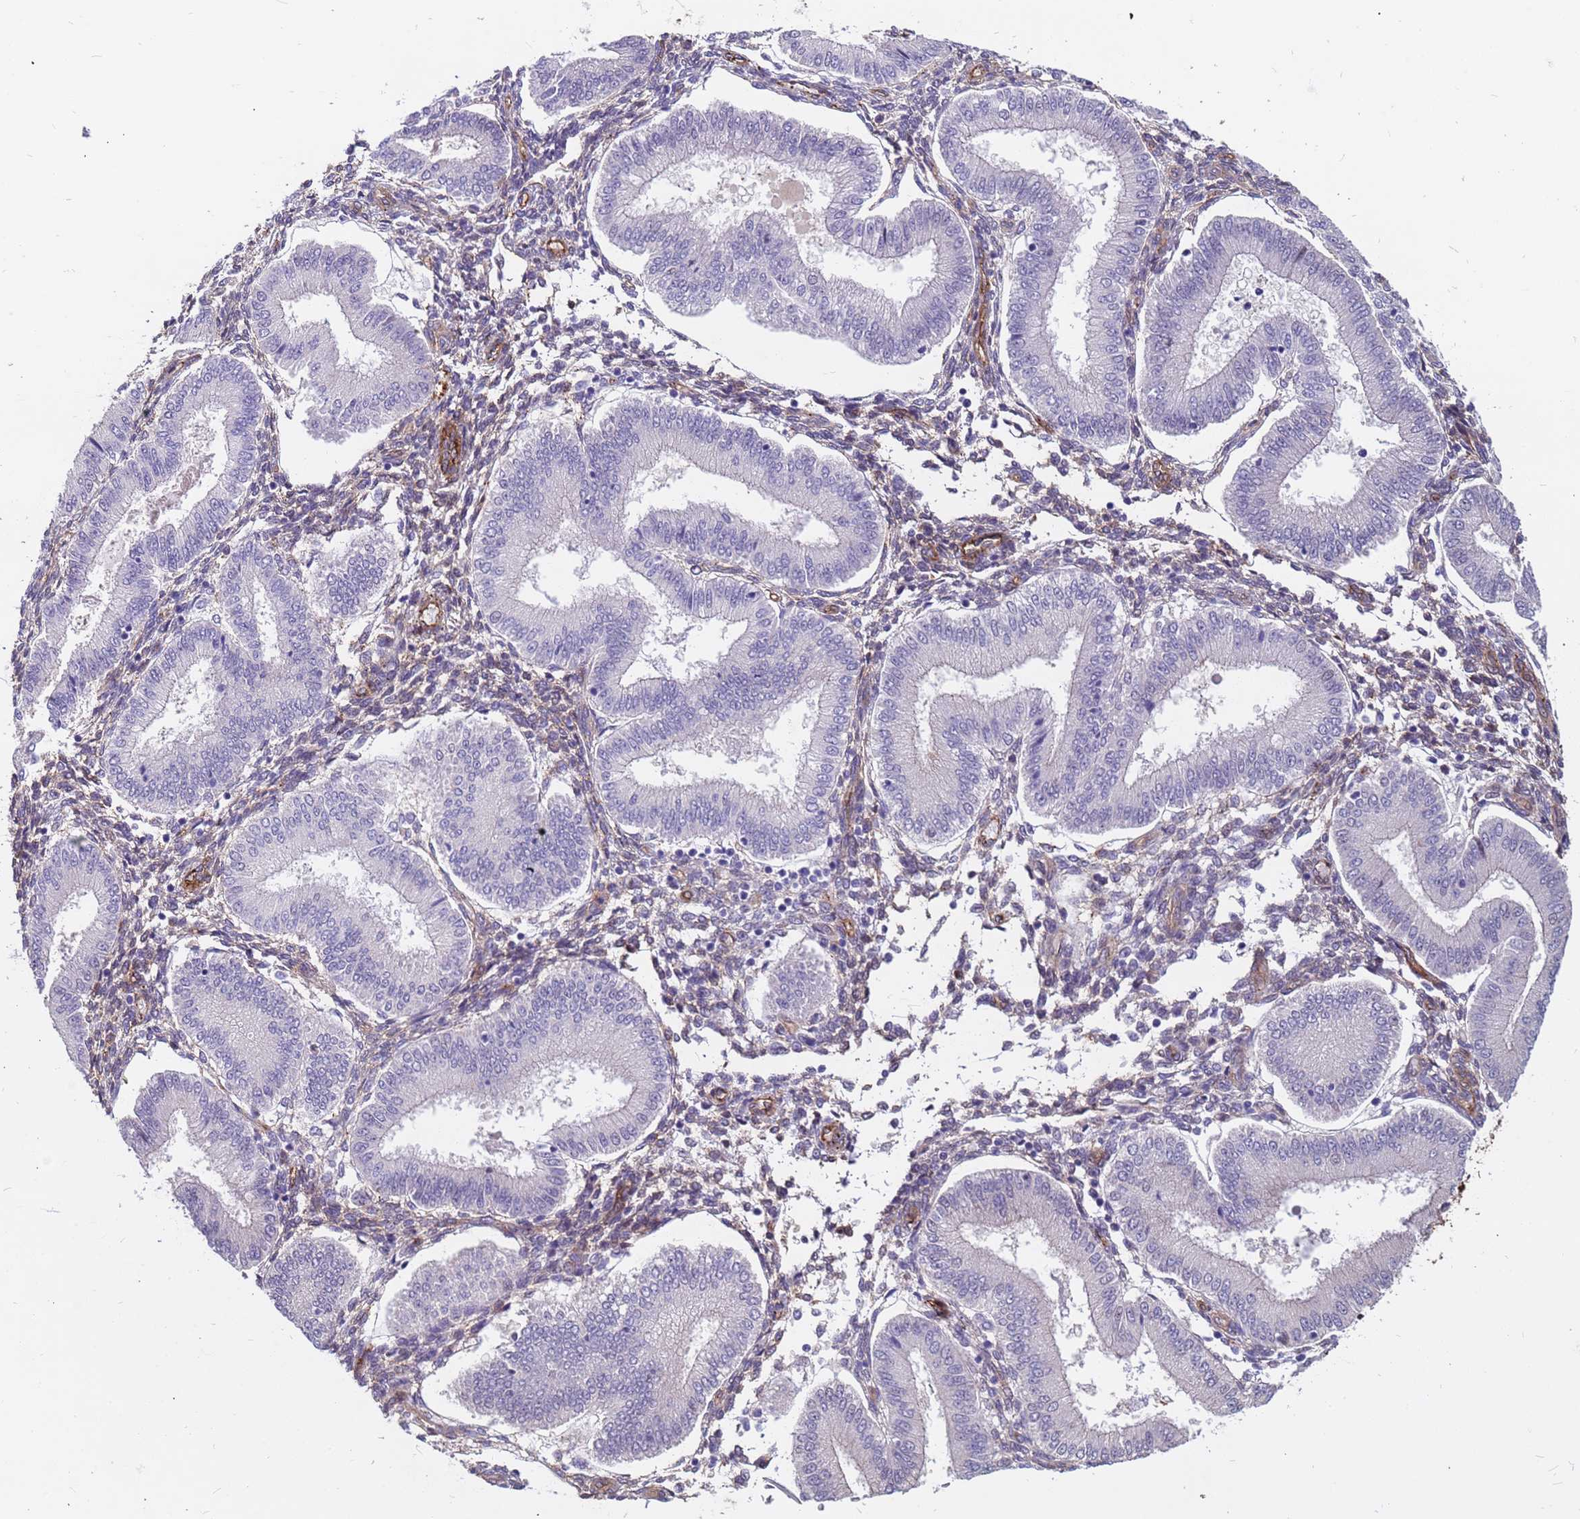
{"staining": {"intensity": "moderate", "quantity": "25%-75%", "location": "cytoplasmic/membranous"}, "tissue": "endometrium", "cell_type": "Cells in endometrial stroma", "image_type": "normal", "snomed": [{"axis": "morphology", "description": "Normal tissue, NOS"}, {"axis": "topography", "description": "Endometrium"}], "caption": "A high-resolution histopathology image shows immunohistochemistry (IHC) staining of benign endometrium, which demonstrates moderate cytoplasmic/membranous staining in about 25%-75% of cells in endometrial stroma.", "gene": "EHD2", "patient": {"sex": "female", "age": 39}}